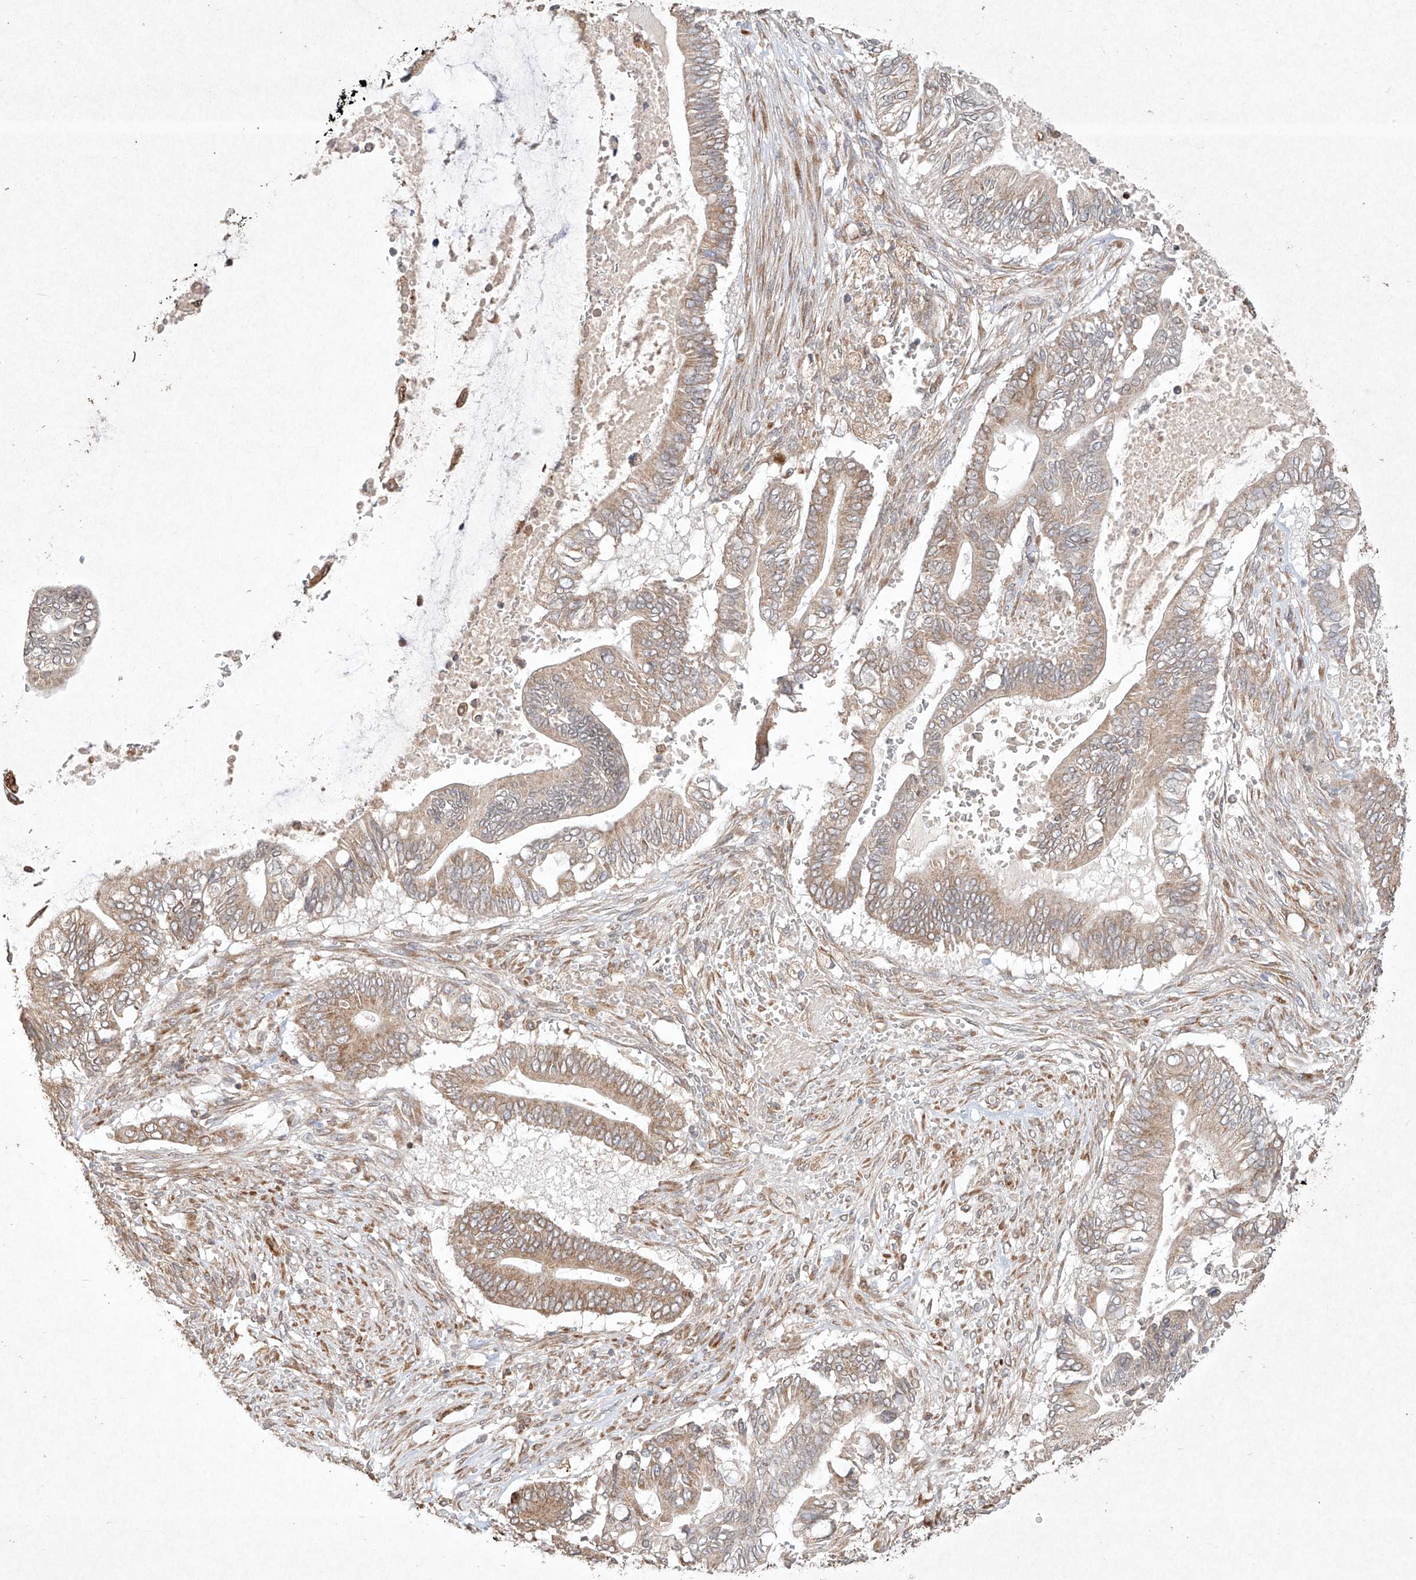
{"staining": {"intensity": "weak", "quantity": ">75%", "location": "cytoplasmic/membranous"}, "tissue": "pancreatic cancer", "cell_type": "Tumor cells", "image_type": "cancer", "snomed": [{"axis": "morphology", "description": "Adenocarcinoma, NOS"}, {"axis": "topography", "description": "Pancreas"}], "caption": "Immunohistochemical staining of human pancreatic cancer (adenocarcinoma) displays low levels of weak cytoplasmic/membranous protein staining in approximately >75% of tumor cells.", "gene": "SEMA3B", "patient": {"sex": "male", "age": 68}}